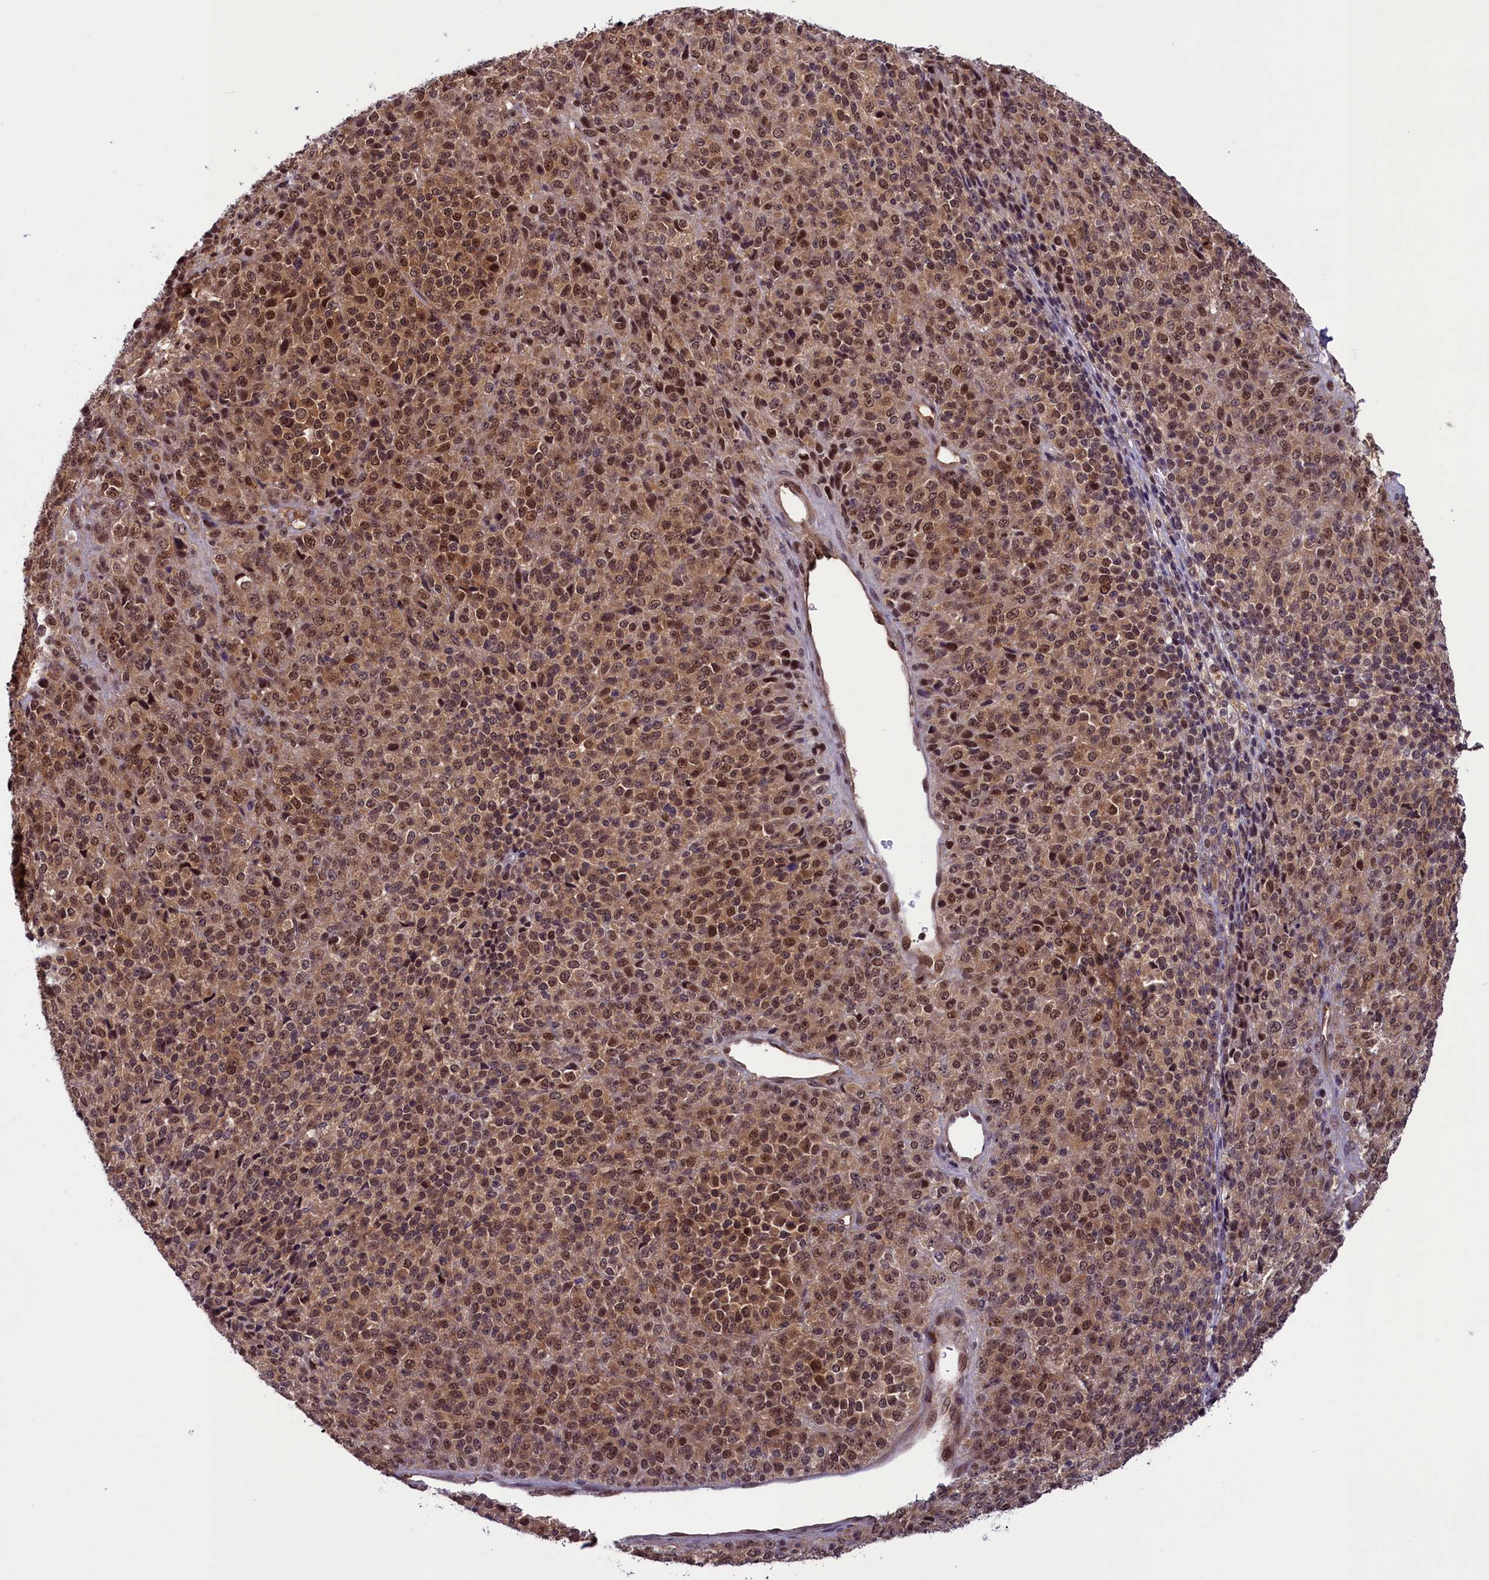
{"staining": {"intensity": "moderate", "quantity": ">75%", "location": "cytoplasmic/membranous,nuclear"}, "tissue": "melanoma", "cell_type": "Tumor cells", "image_type": "cancer", "snomed": [{"axis": "morphology", "description": "Malignant melanoma, Metastatic site"}, {"axis": "topography", "description": "Brain"}], "caption": "Immunohistochemistry image of neoplastic tissue: malignant melanoma (metastatic site) stained using IHC exhibits medium levels of moderate protein expression localized specifically in the cytoplasmic/membranous and nuclear of tumor cells, appearing as a cytoplasmic/membranous and nuclear brown color.", "gene": "SLC7A6OS", "patient": {"sex": "female", "age": 56}}